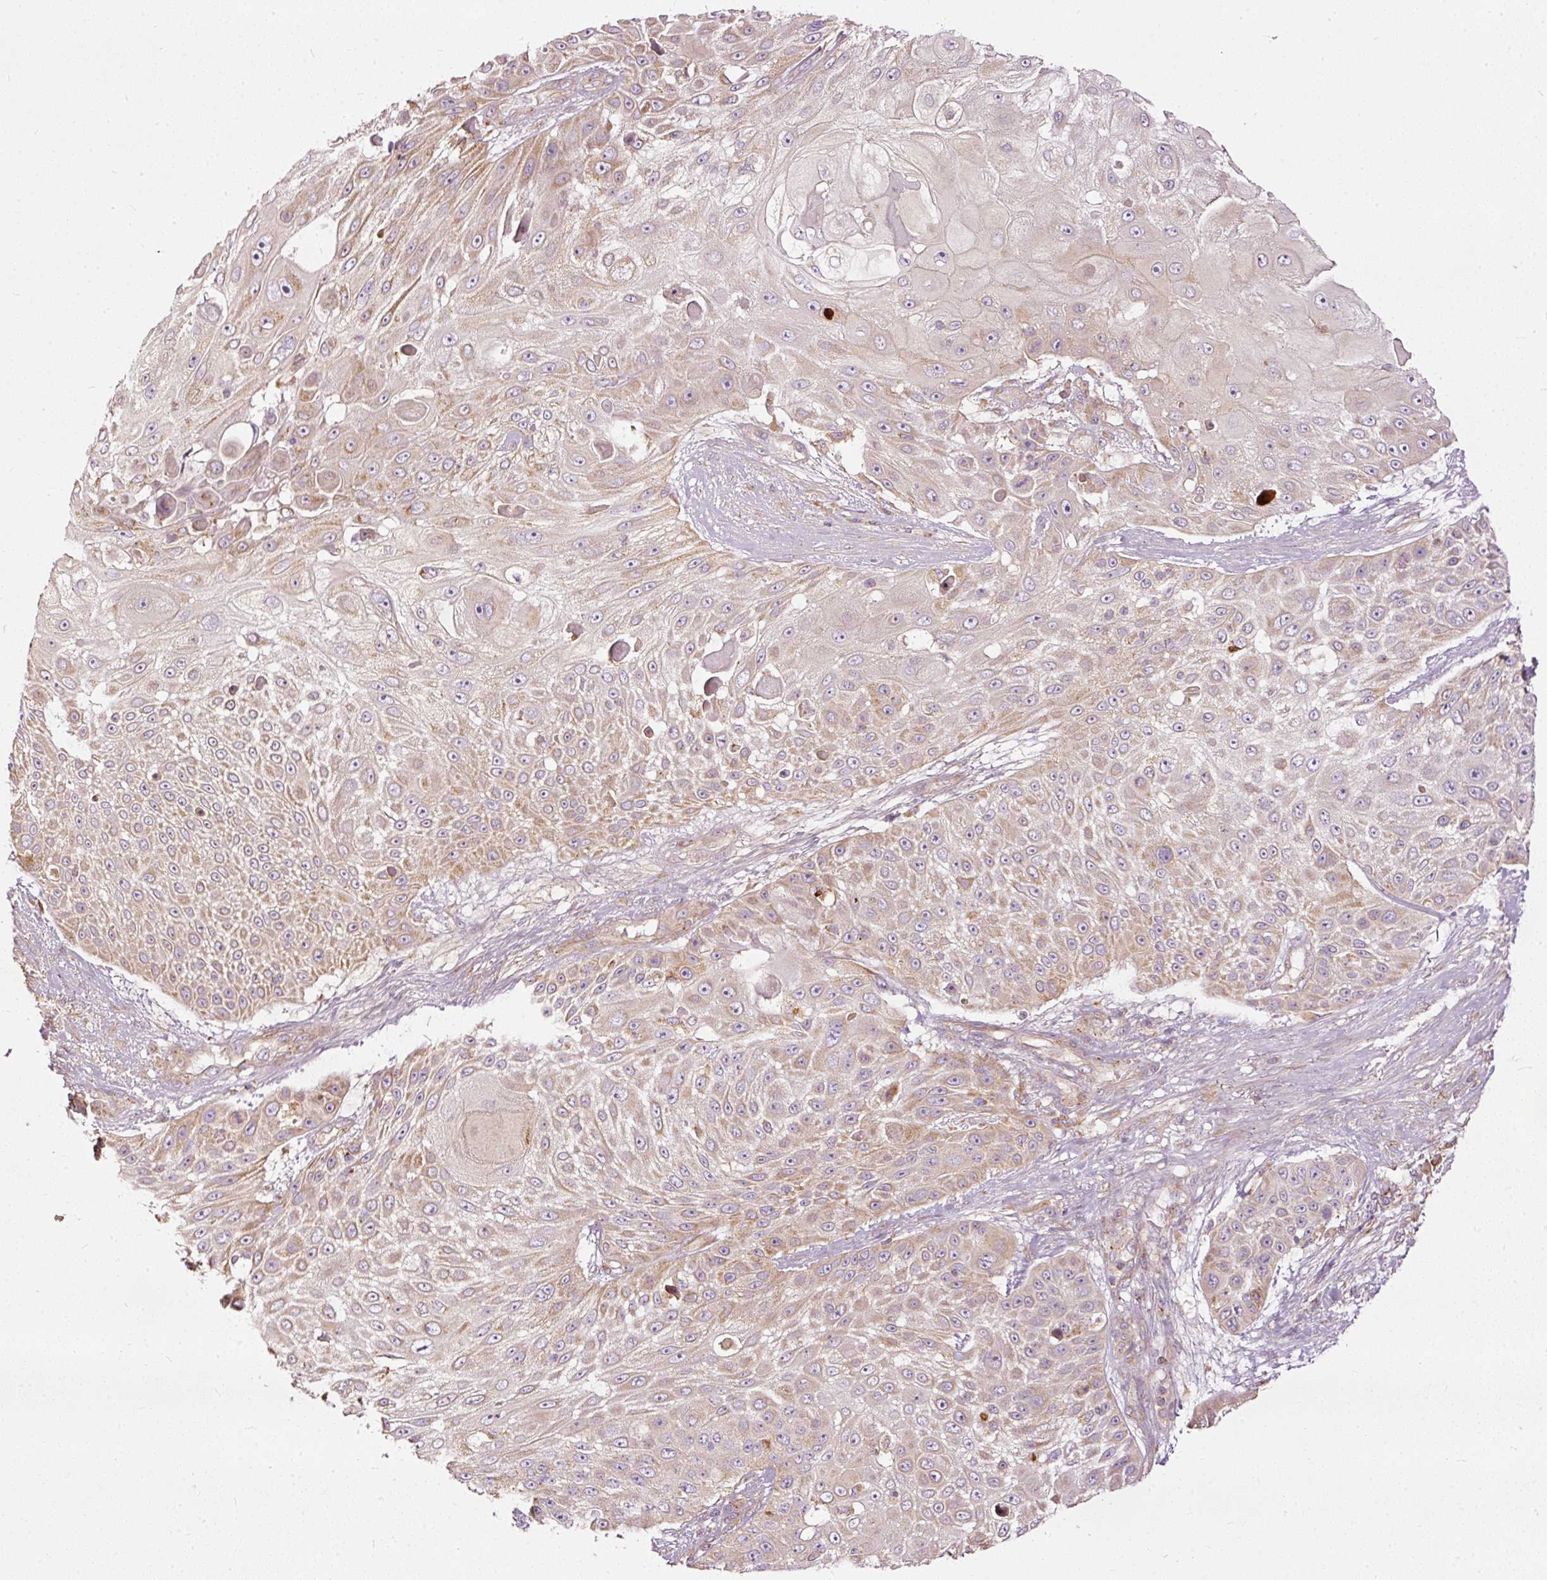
{"staining": {"intensity": "moderate", "quantity": "25%-75%", "location": "cytoplasmic/membranous"}, "tissue": "skin cancer", "cell_type": "Tumor cells", "image_type": "cancer", "snomed": [{"axis": "morphology", "description": "Squamous cell carcinoma, NOS"}, {"axis": "topography", "description": "Skin"}], "caption": "Human skin squamous cell carcinoma stained for a protein (brown) exhibits moderate cytoplasmic/membranous positive staining in about 25%-75% of tumor cells.", "gene": "PAQR9", "patient": {"sex": "female", "age": 86}}